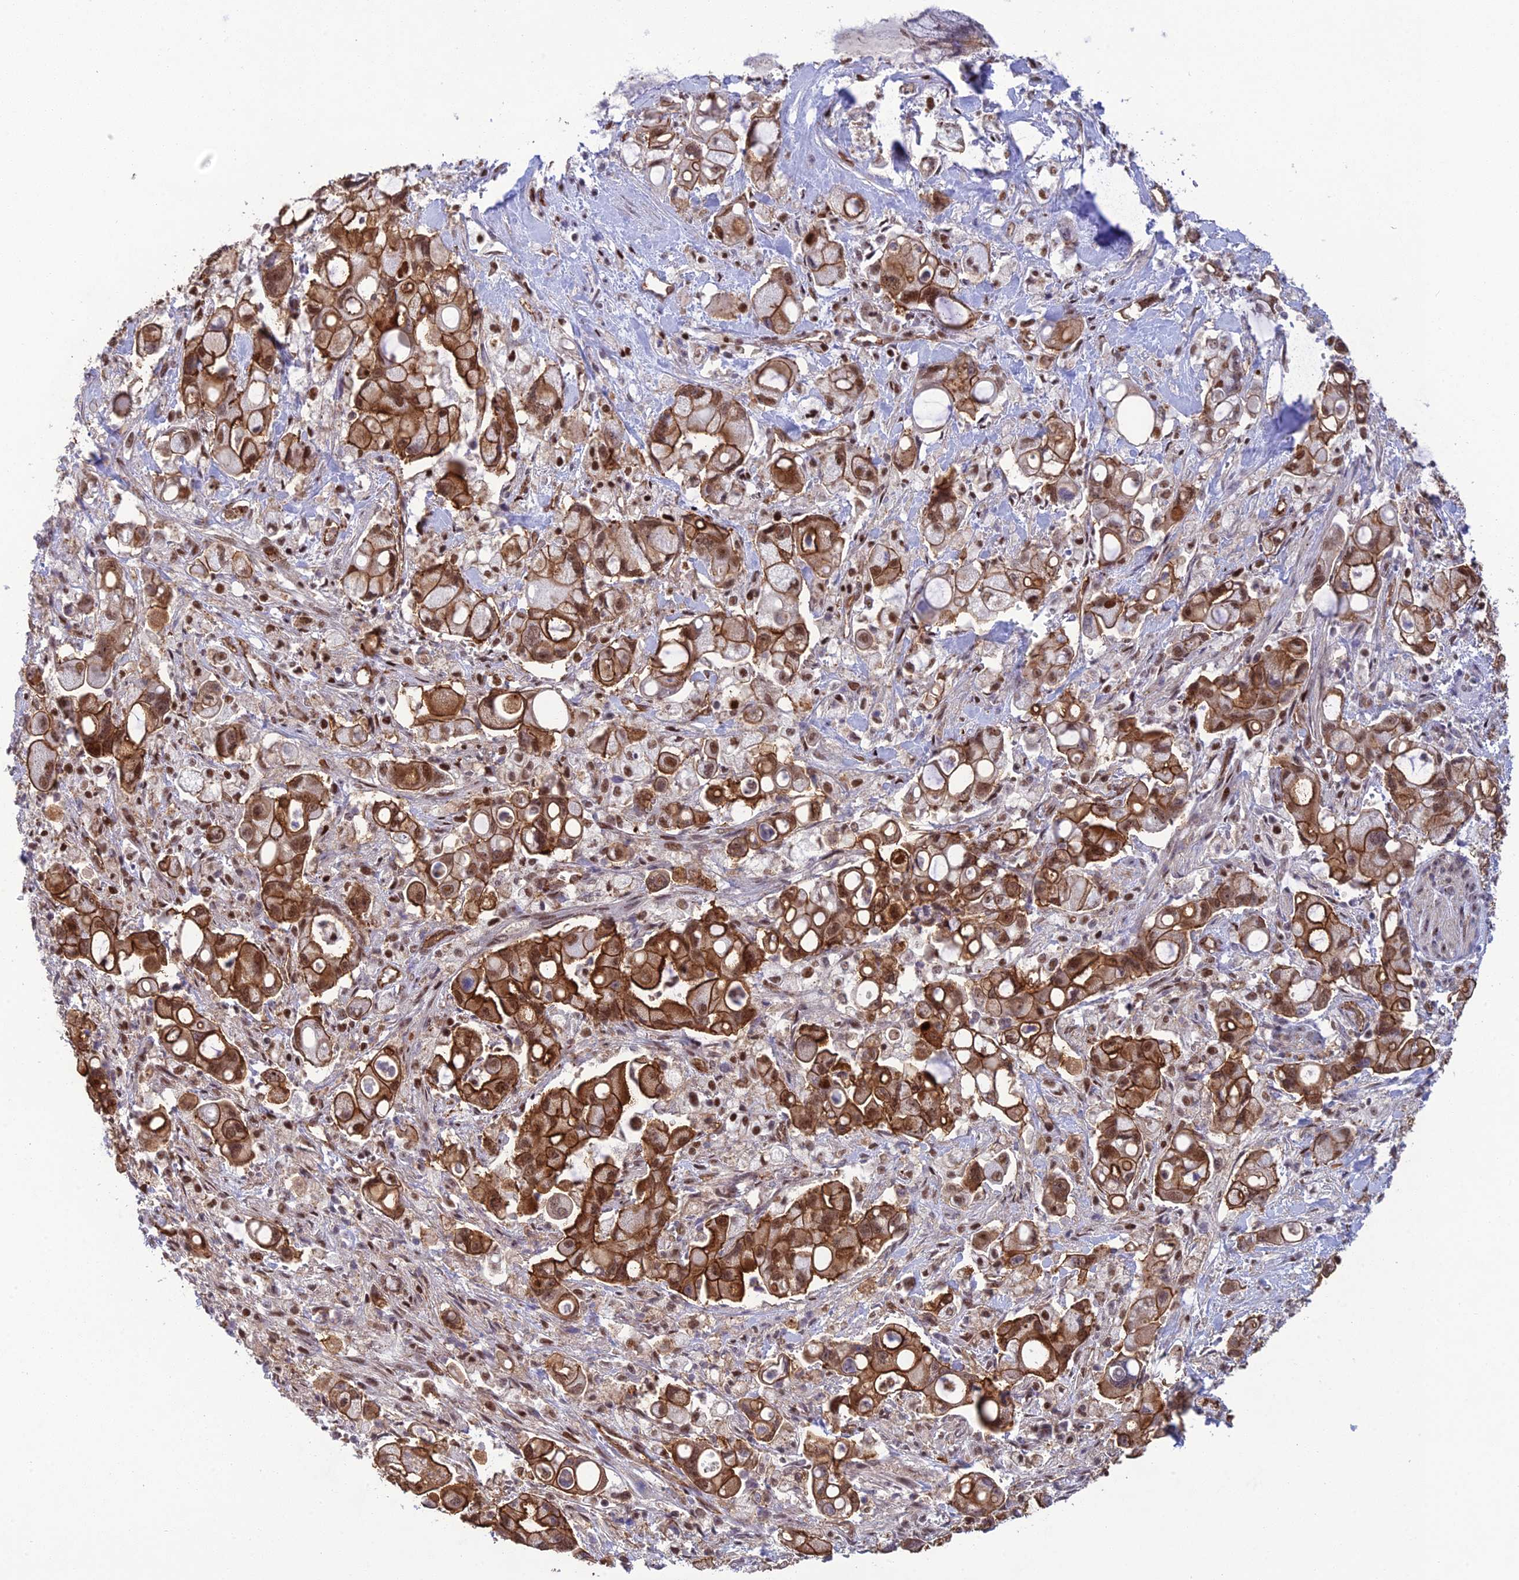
{"staining": {"intensity": "strong", "quantity": "25%-75%", "location": "cytoplasmic/membranous,nuclear"}, "tissue": "pancreatic cancer", "cell_type": "Tumor cells", "image_type": "cancer", "snomed": [{"axis": "morphology", "description": "Adenocarcinoma, NOS"}, {"axis": "topography", "description": "Pancreas"}], "caption": "This histopathology image shows immunohistochemistry staining of human pancreatic cancer, with high strong cytoplasmic/membranous and nuclear positivity in approximately 25%-75% of tumor cells.", "gene": "RANBP3", "patient": {"sex": "male", "age": 68}}